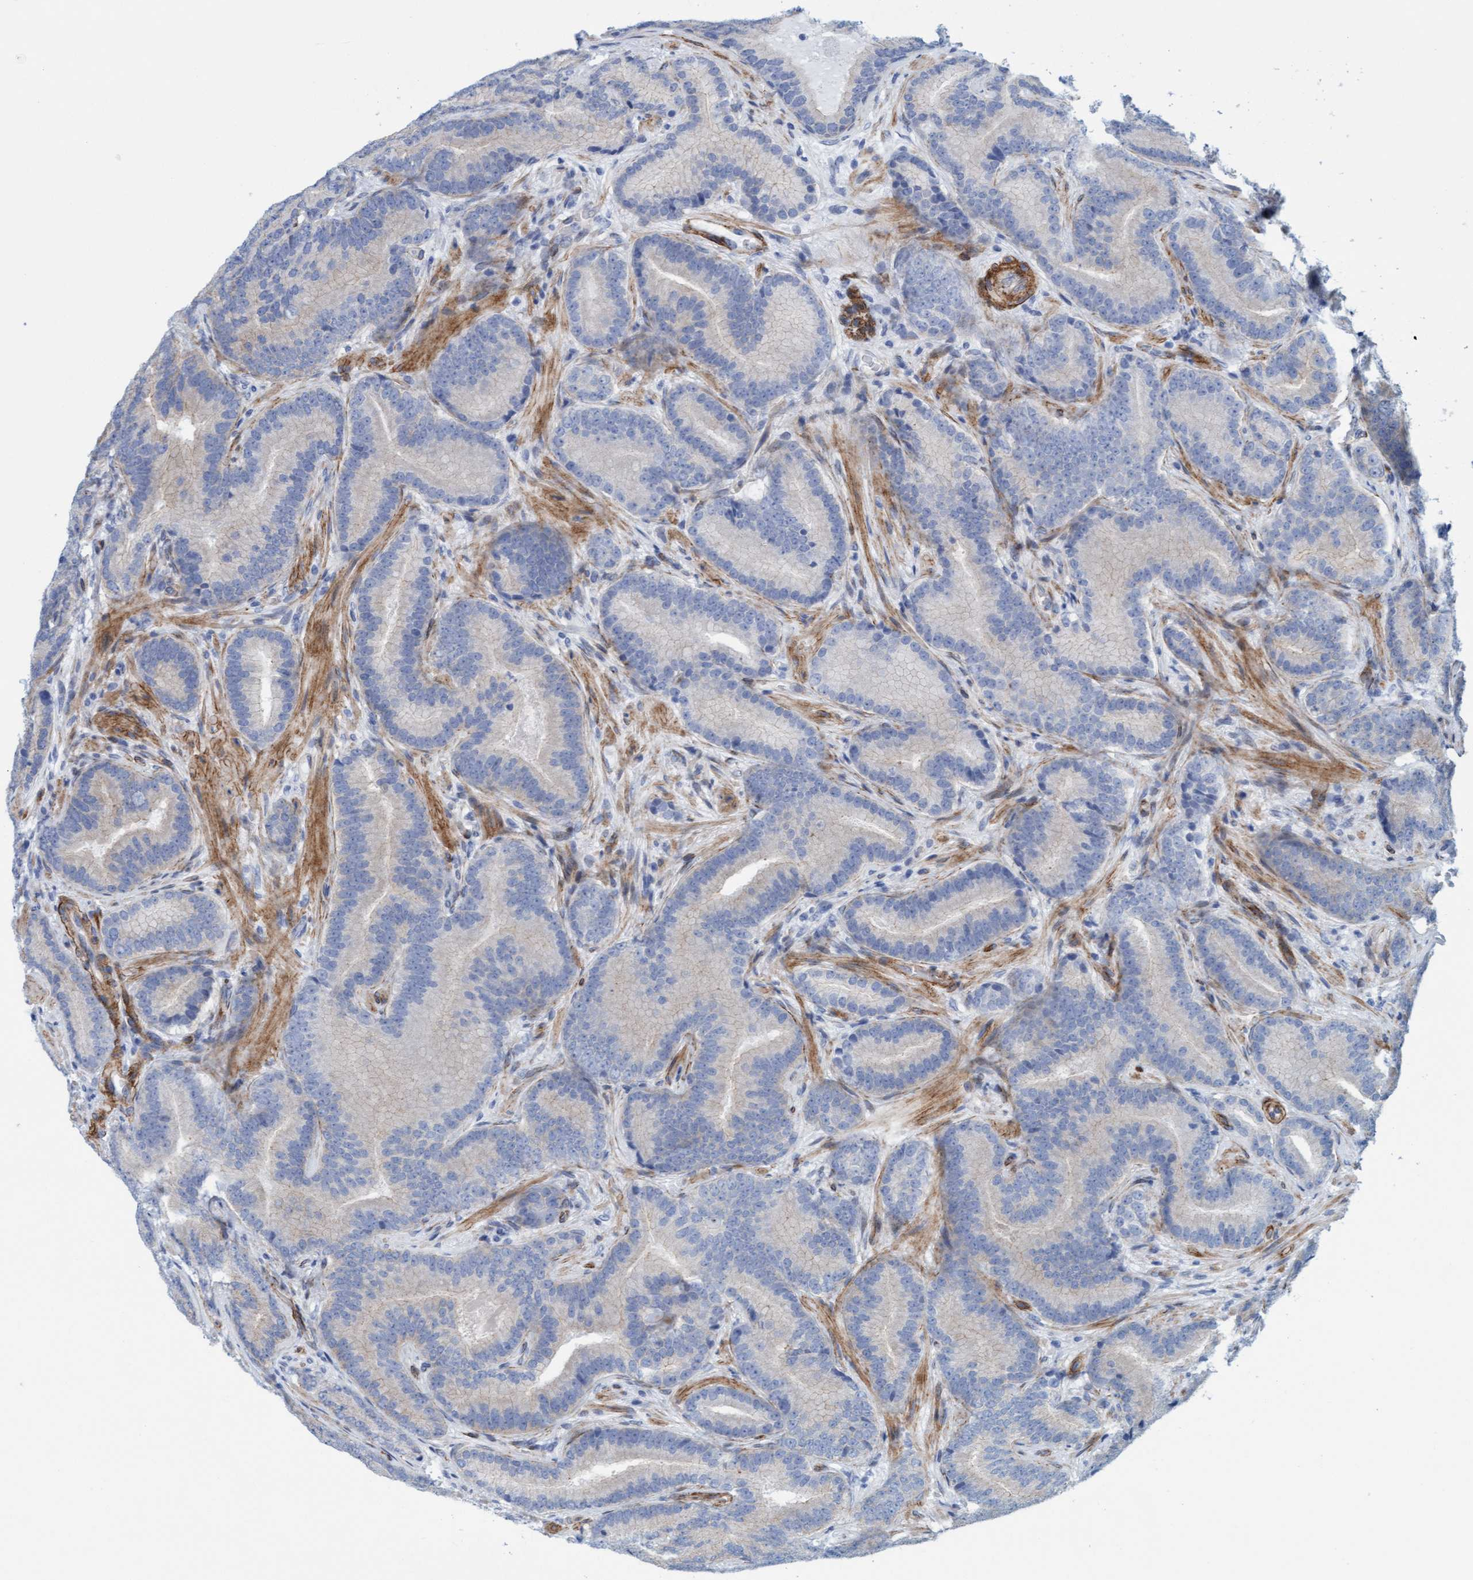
{"staining": {"intensity": "negative", "quantity": "none", "location": "none"}, "tissue": "prostate cancer", "cell_type": "Tumor cells", "image_type": "cancer", "snomed": [{"axis": "morphology", "description": "Adenocarcinoma, High grade"}, {"axis": "topography", "description": "Prostate"}], "caption": "Tumor cells are negative for brown protein staining in prostate high-grade adenocarcinoma.", "gene": "MTFR1", "patient": {"sex": "male", "age": 55}}